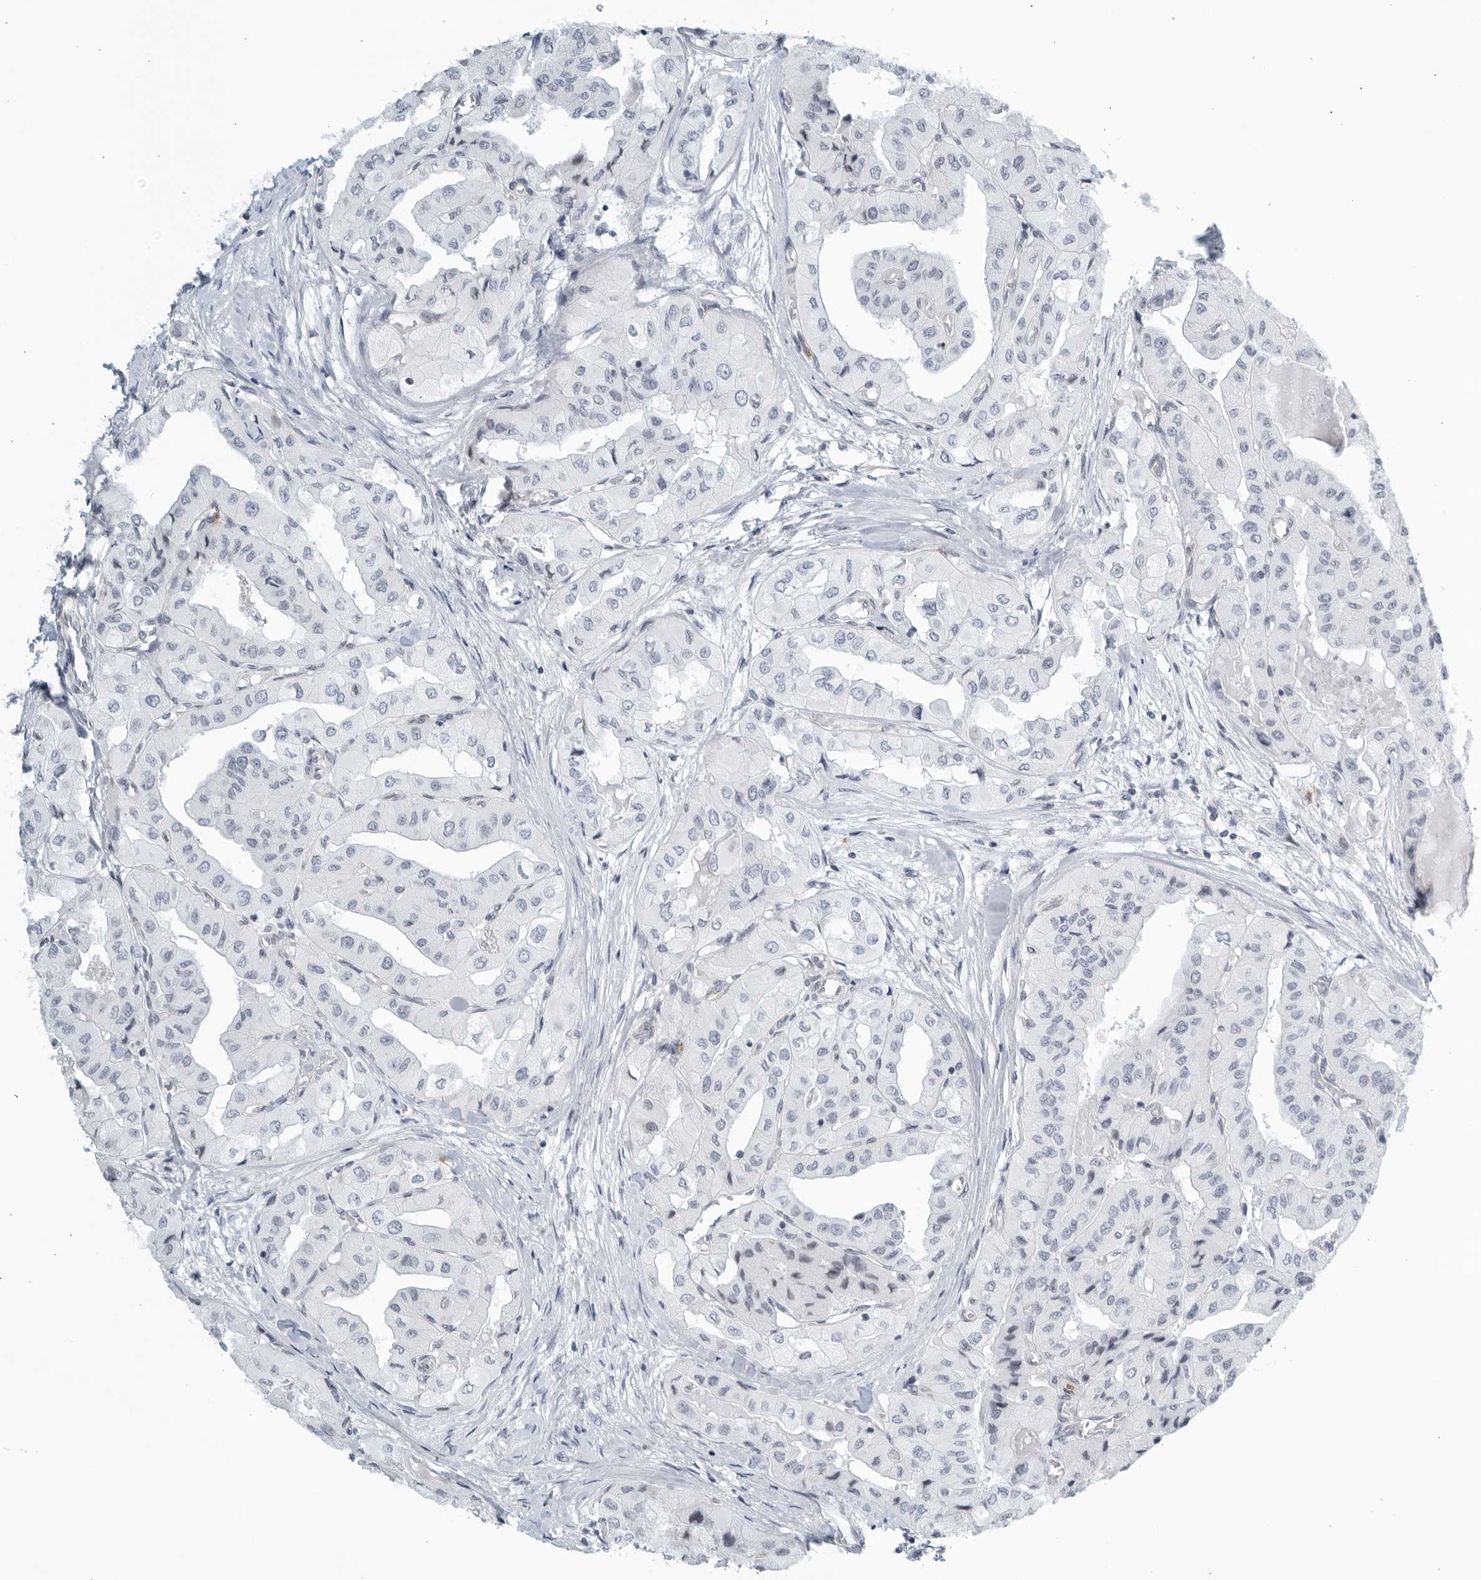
{"staining": {"intensity": "negative", "quantity": "none", "location": "none"}, "tissue": "thyroid cancer", "cell_type": "Tumor cells", "image_type": "cancer", "snomed": [{"axis": "morphology", "description": "Papillary adenocarcinoma, NOS"}, {"axis": "topography", "description": "Thyroid gland"}], "caption": "The immunohistochemistry image has no significant expression in tumor cells of papillary adenocarcinoma (thyroid) tissue.", "gene": "KLK7", "patient": {"sex": "female", "age": 59}}